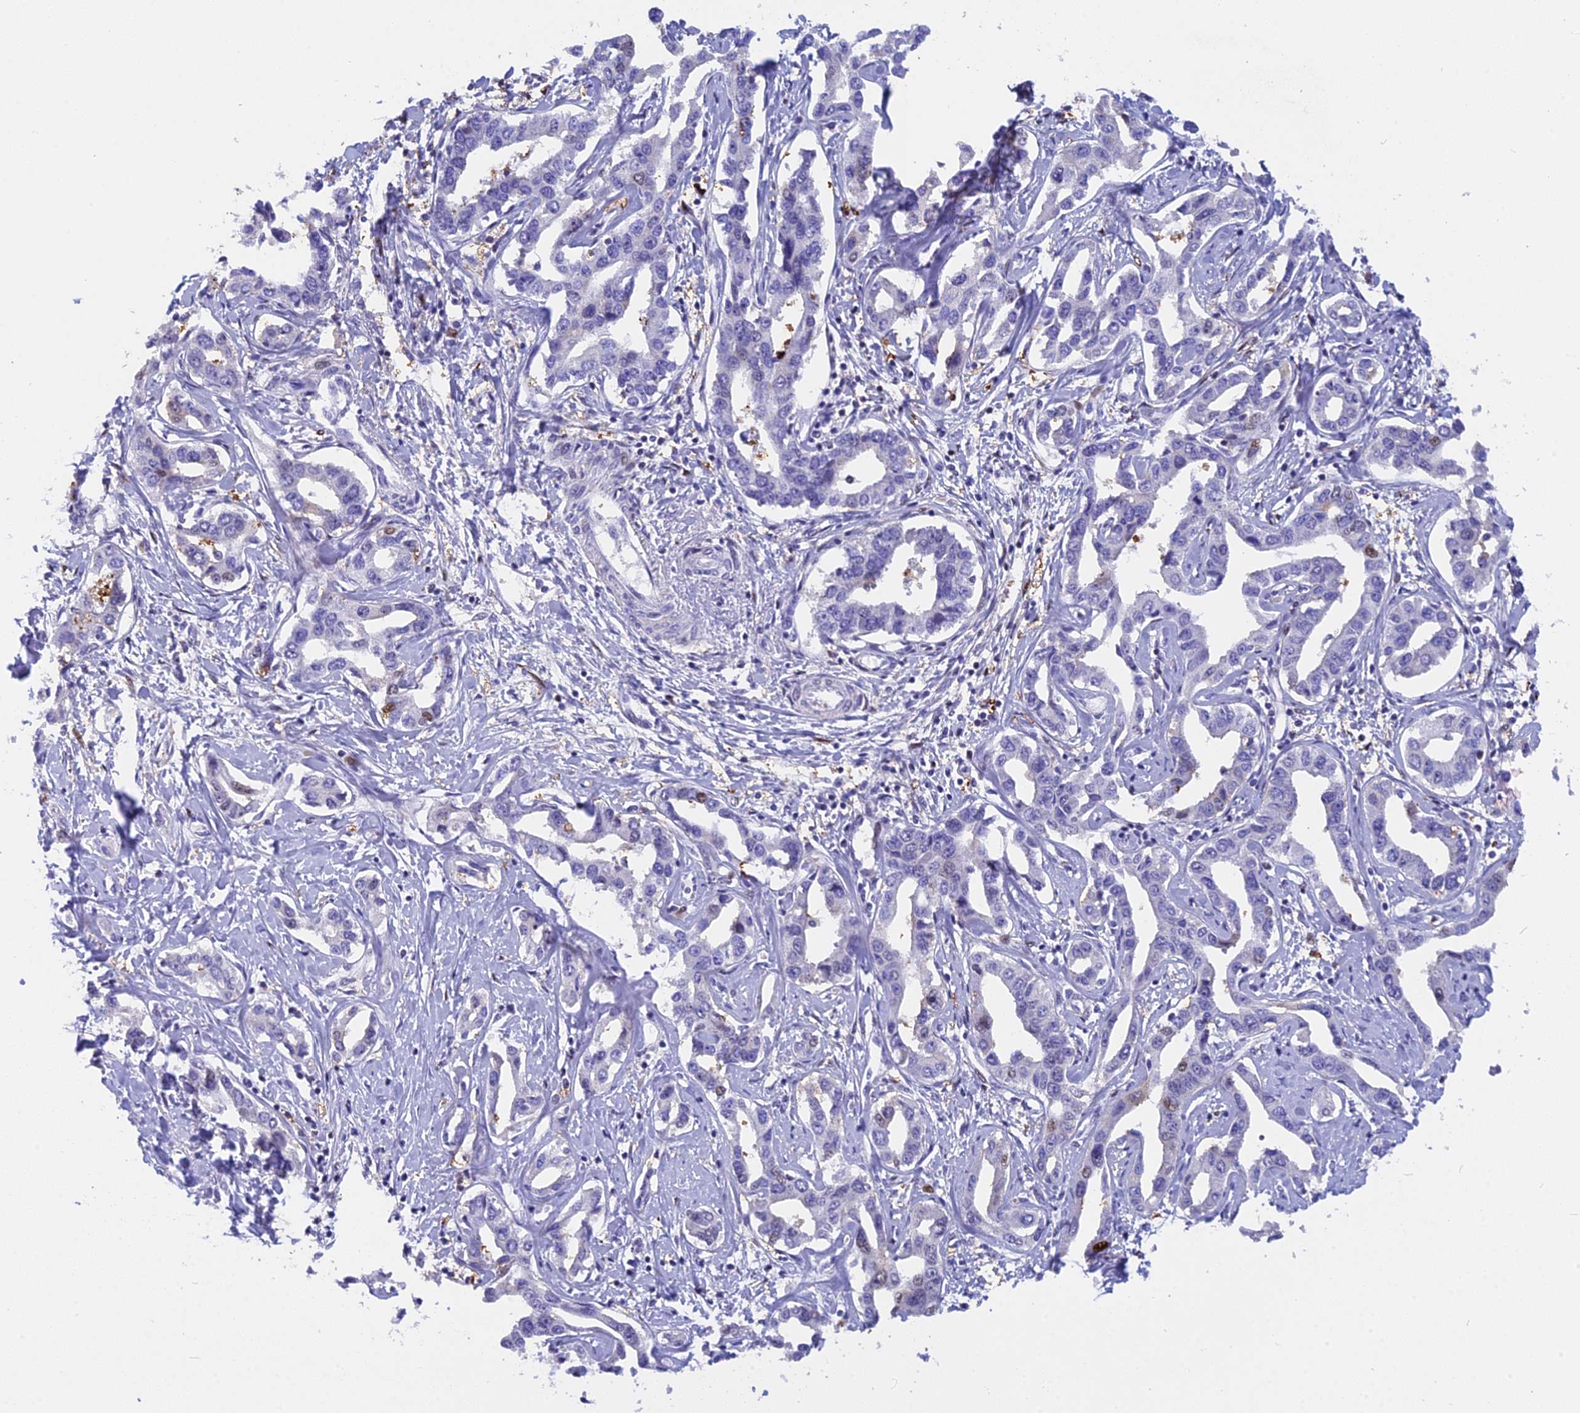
{"staining": {"intensity": "weak", "quantity": "<25%", "location": "nuclear"}, "tissue": "liver cancer", "cell_type": "Tumor cells", "image_type": "cancer", "snomed": [{"axis": "morphology", "description": "Cholangiocarcinoma"}, {"axis": "topography", "description": "Liver"}], "caption": "A high-resolution histopathology image shows immunohistochemistry (IHC) staining of liver cancer, which displays no significant staining in tumor cells.", "gene": "NKPD1", "patient": {"sex": "male", "age": 59}}